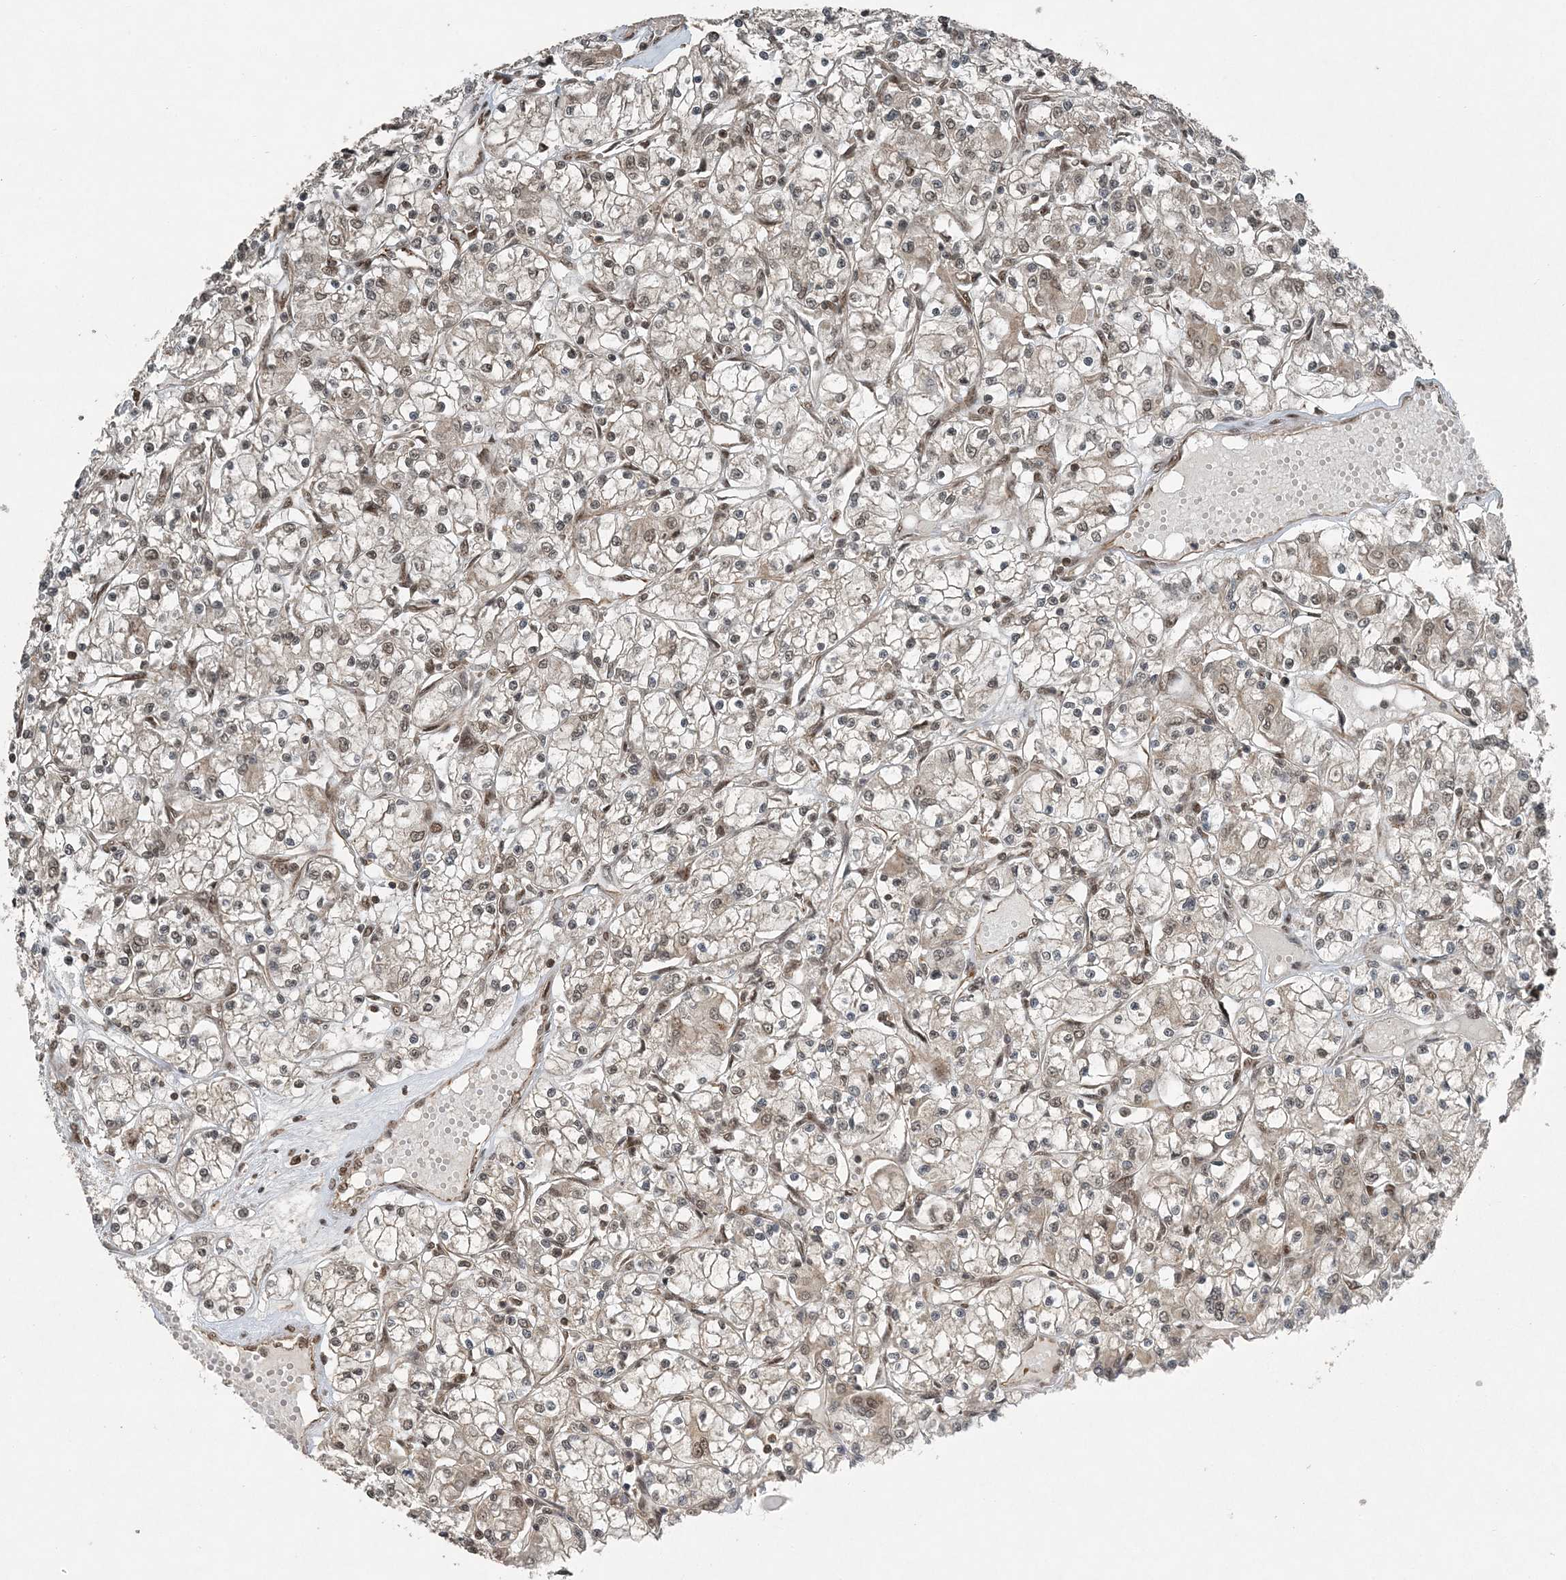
{"staining": {"intensity": "weak", "quantity": ">75%", "location": "cytoplasmic/membranous,nuclear"}, "tissue": "renal cancer", "cell_type": "Tumor cells", "image_type": "cancer", "snomed": [{"axis": "morphology", "description": "Adenocarcinoma, NOS"}, {"axis": "topography", "description": "Kidney"}], "caption": "Renal cancer stained for a protein shows weak cytoplasmic/membranous and nuclear positivity in tumor cells. The staining was performed using DAB (3,3'-diaminobenzidine) to visualize the protein expression in brown, while the nuclei were stained in blue with hematoxylin (Magnification: 20x).", "gene": "COPS7B", "patient": {"sex": "female", "age": 59}}